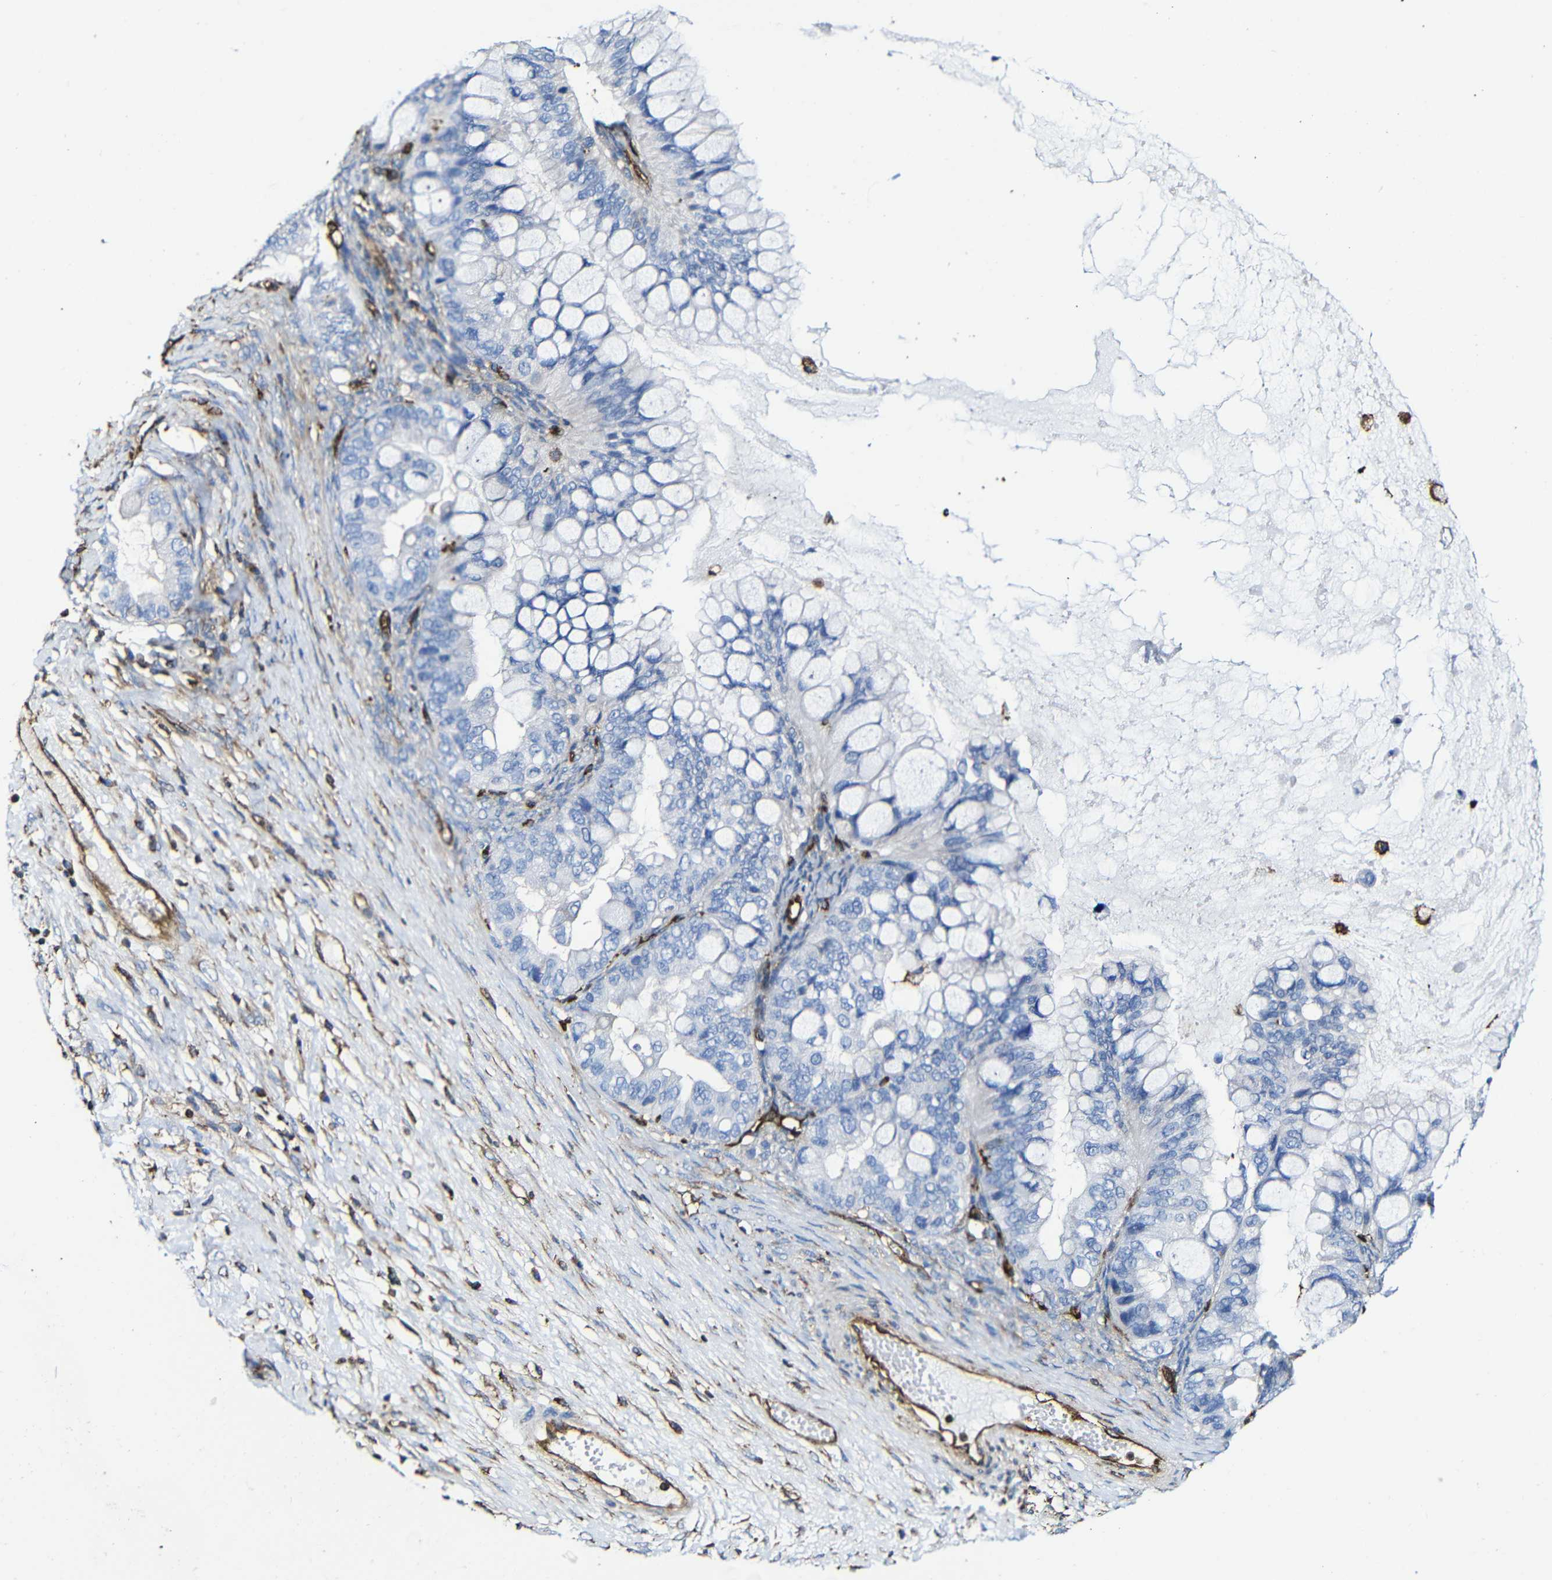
{"staining": {"intensity": "negative", "quantity": "none", "location": "none"}, "tissue": "ovarian cancer", "cell_type": "Tumor cells", "image_type": "cancer", "snomed": [{"axis": "morphology", "description": "Cystadenocarcinoma, mucinous, NOS"}, {"axis": "topography", "description": "Ovary"}], "caption": "There is no significant staining in tumor cells of ovarian cancer (mucinous cystadenocarcinoma).", "gene": "MSN", "patient": {"sex": "female", "age": 80}}